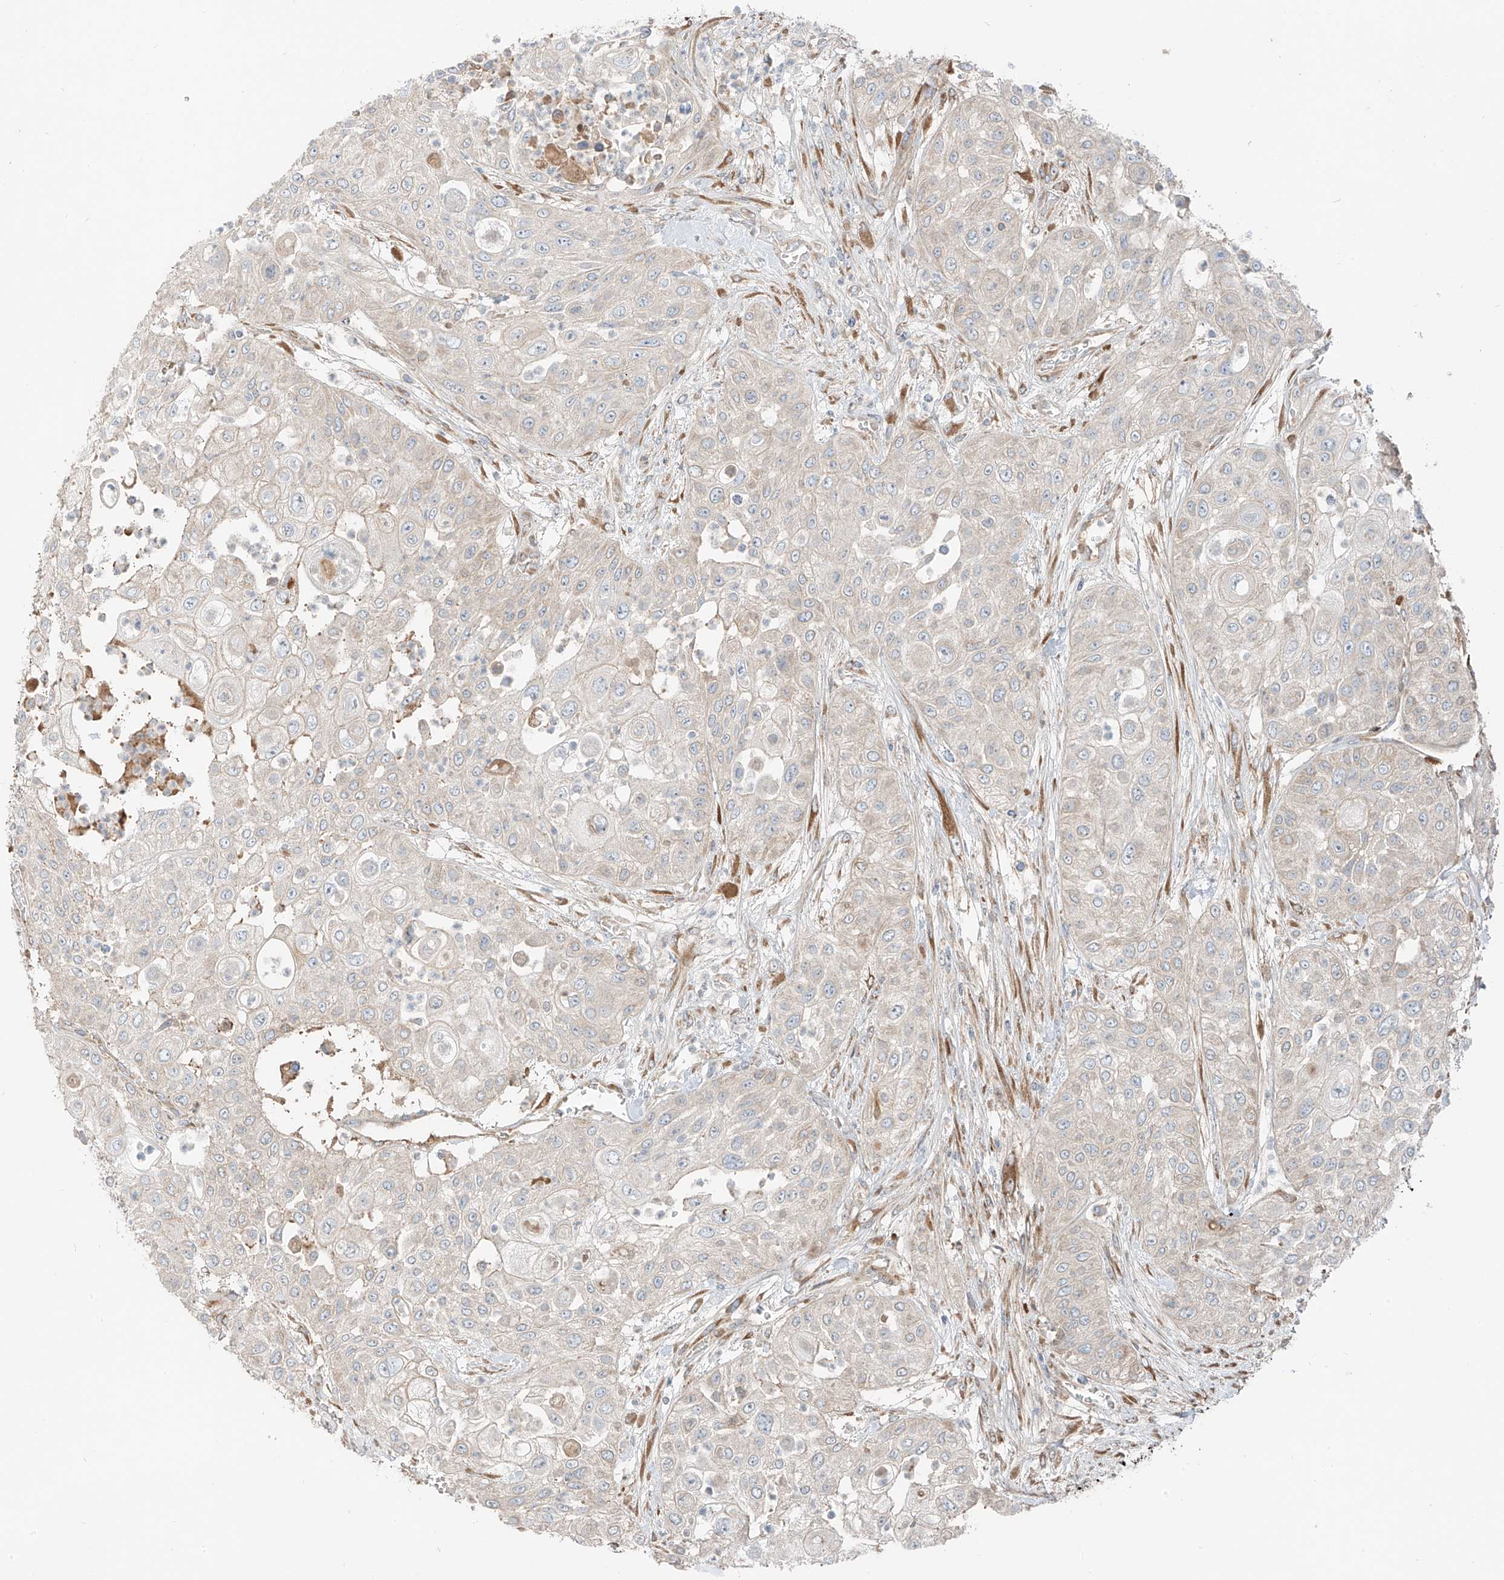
{"staining": {"intensity": "negative", "quantity": "none", "location": "none"}, "tissue": "urothelial cancer", "cell_type": "Tumor cells", "image_type": "cancer", "snomed": [{"axis": "morphology", "description": "Urothelial carcinoma, High grade"}, {"axis": "topography", "description": "Urinary bladder"}], "caption": "Tumor cells are negative for brown protein staining in urothelial cancer.", "gene": "FSTL1", "patient": {"sex": "female", "age": 79}}